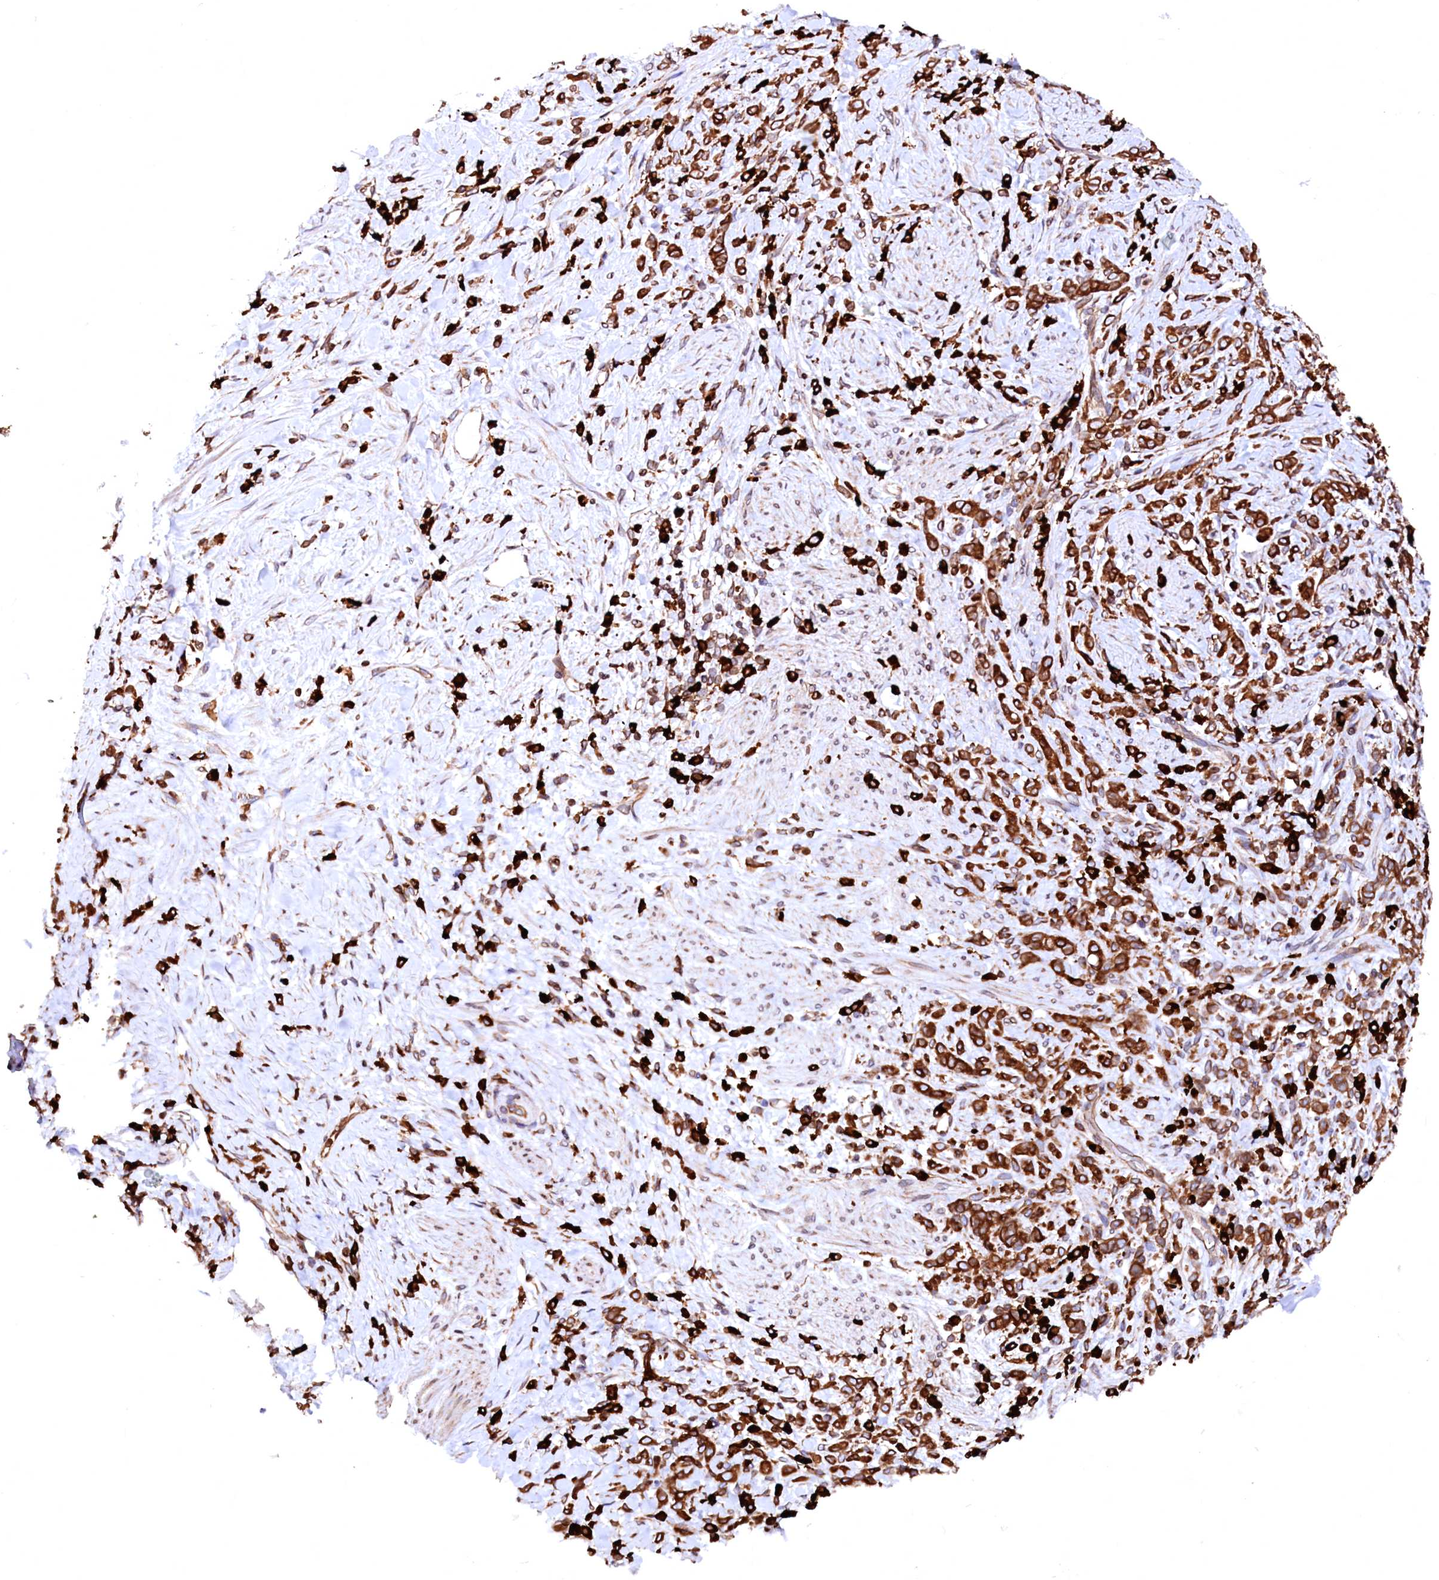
{"staining": {"intensity": "strong", "quantity": ">75%", "location": "cytoplasmic/membranous"}, "tissue": "stomach cancer", "cell_type": "Tumor cells", "image_type": "cancer", "snomed": [{"axis": "morphology", "description": "Adenocarcinoma, NOS"}, {"axis": "topography", "description": "Stomach"}], "caption": "The histopathology image shows staining of adenocarcinoma (stomach), revealing strong cytoplasmic/membranous protein expression (brown color) within tumor cells. (IHC, brightfield microscopy, high magnification).", "gene": "DERL1", "patient": {"sex": "female", "age": 60}}